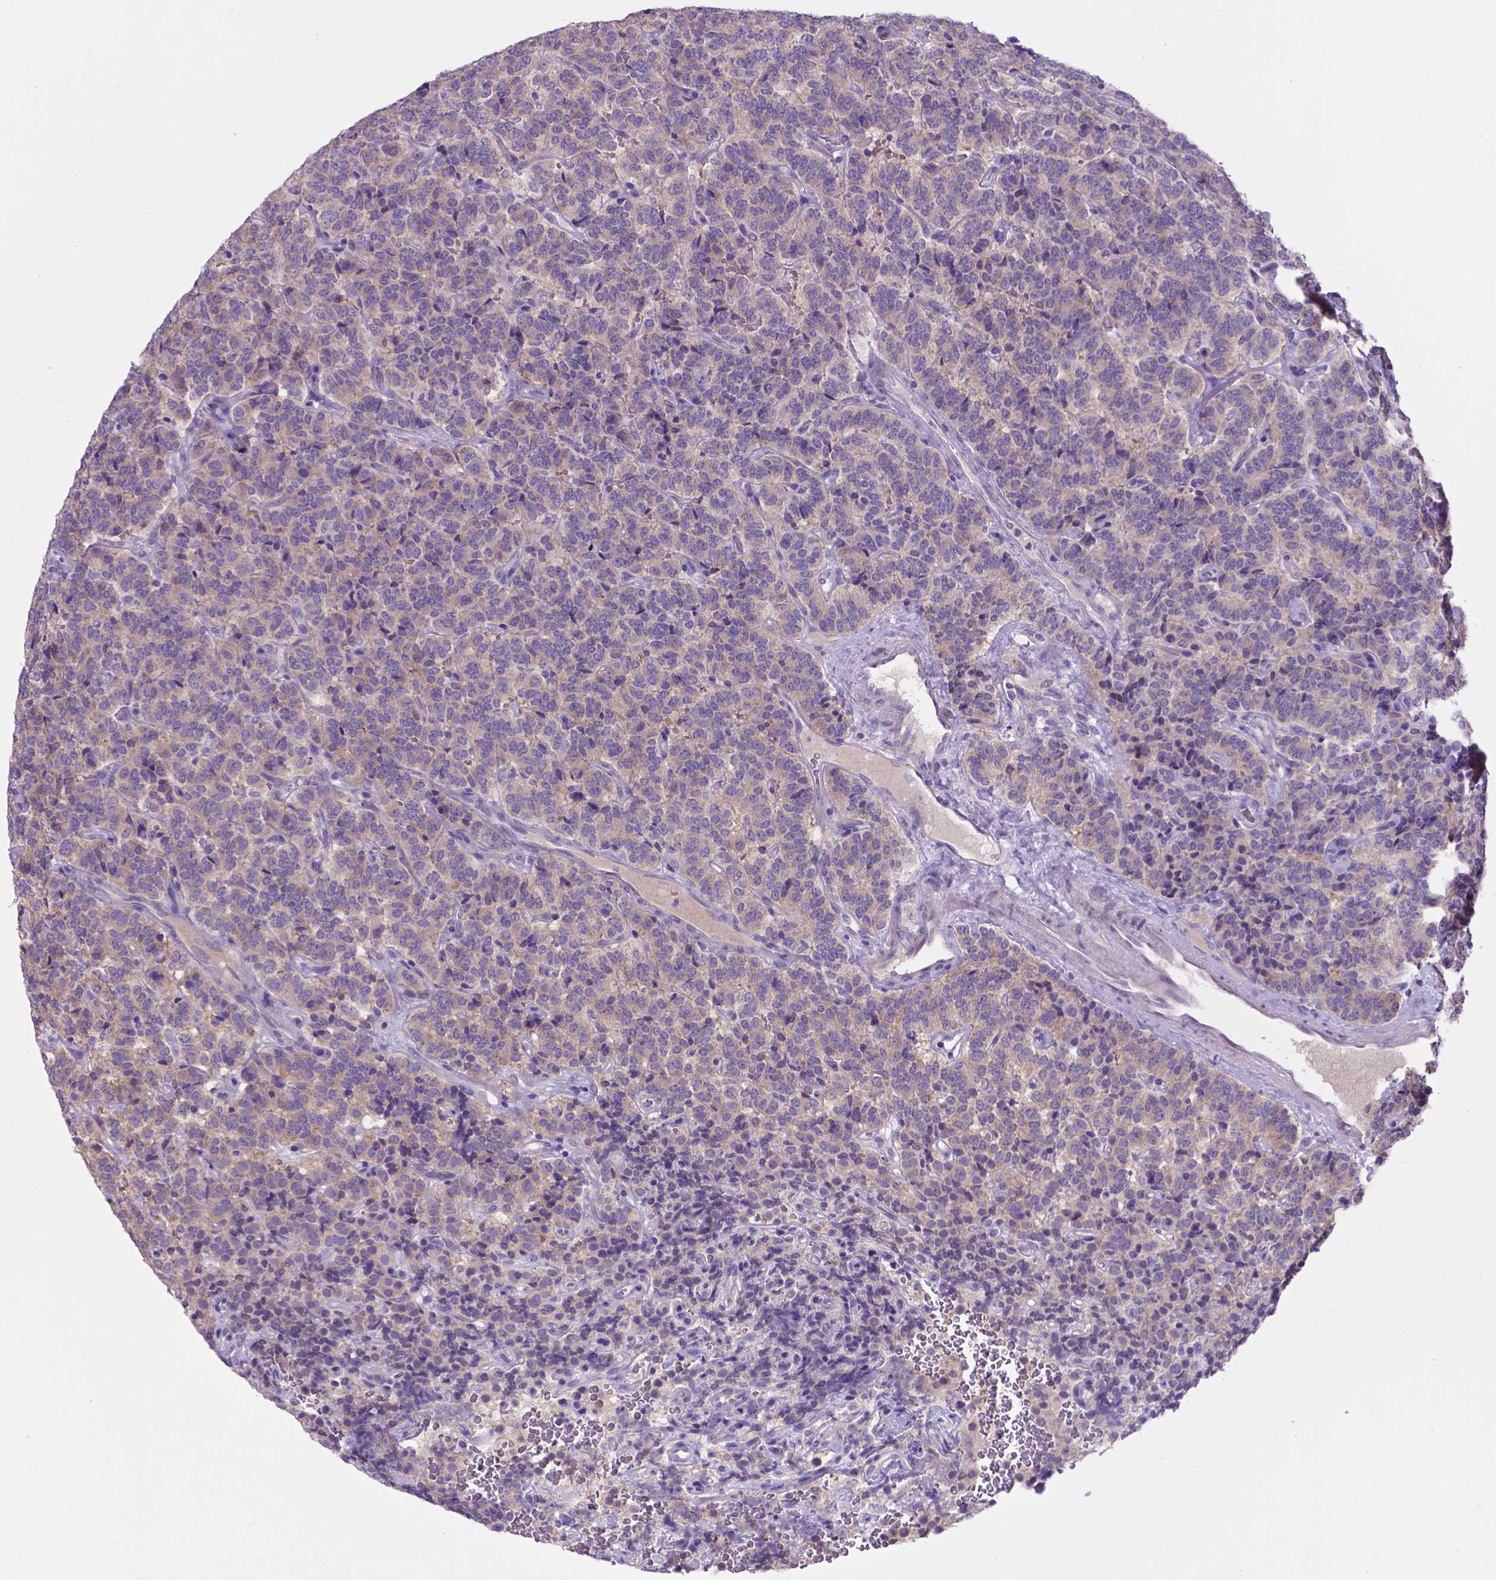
{"staining": {"intensity": "weak", "quantity": "25%-75%", "location": "cytoplasmic/membranous"}, "tissue": "carcinoid", "cell_type": "Tumor cells", "image_type": "cancer", "snomed": [{"axis": "morphology", "description": "Carcinoid, malignant, NOS"}, {"axis": "topography", "description": "Pancreas"}], "caption": "Protein staining reveals weak cytoplasmic/membranous expression in approximately 25%-75% of tumor cells in carcinoid.", "gene": "ADRA2B", "patient": {"sex": "male", "age": 36}}